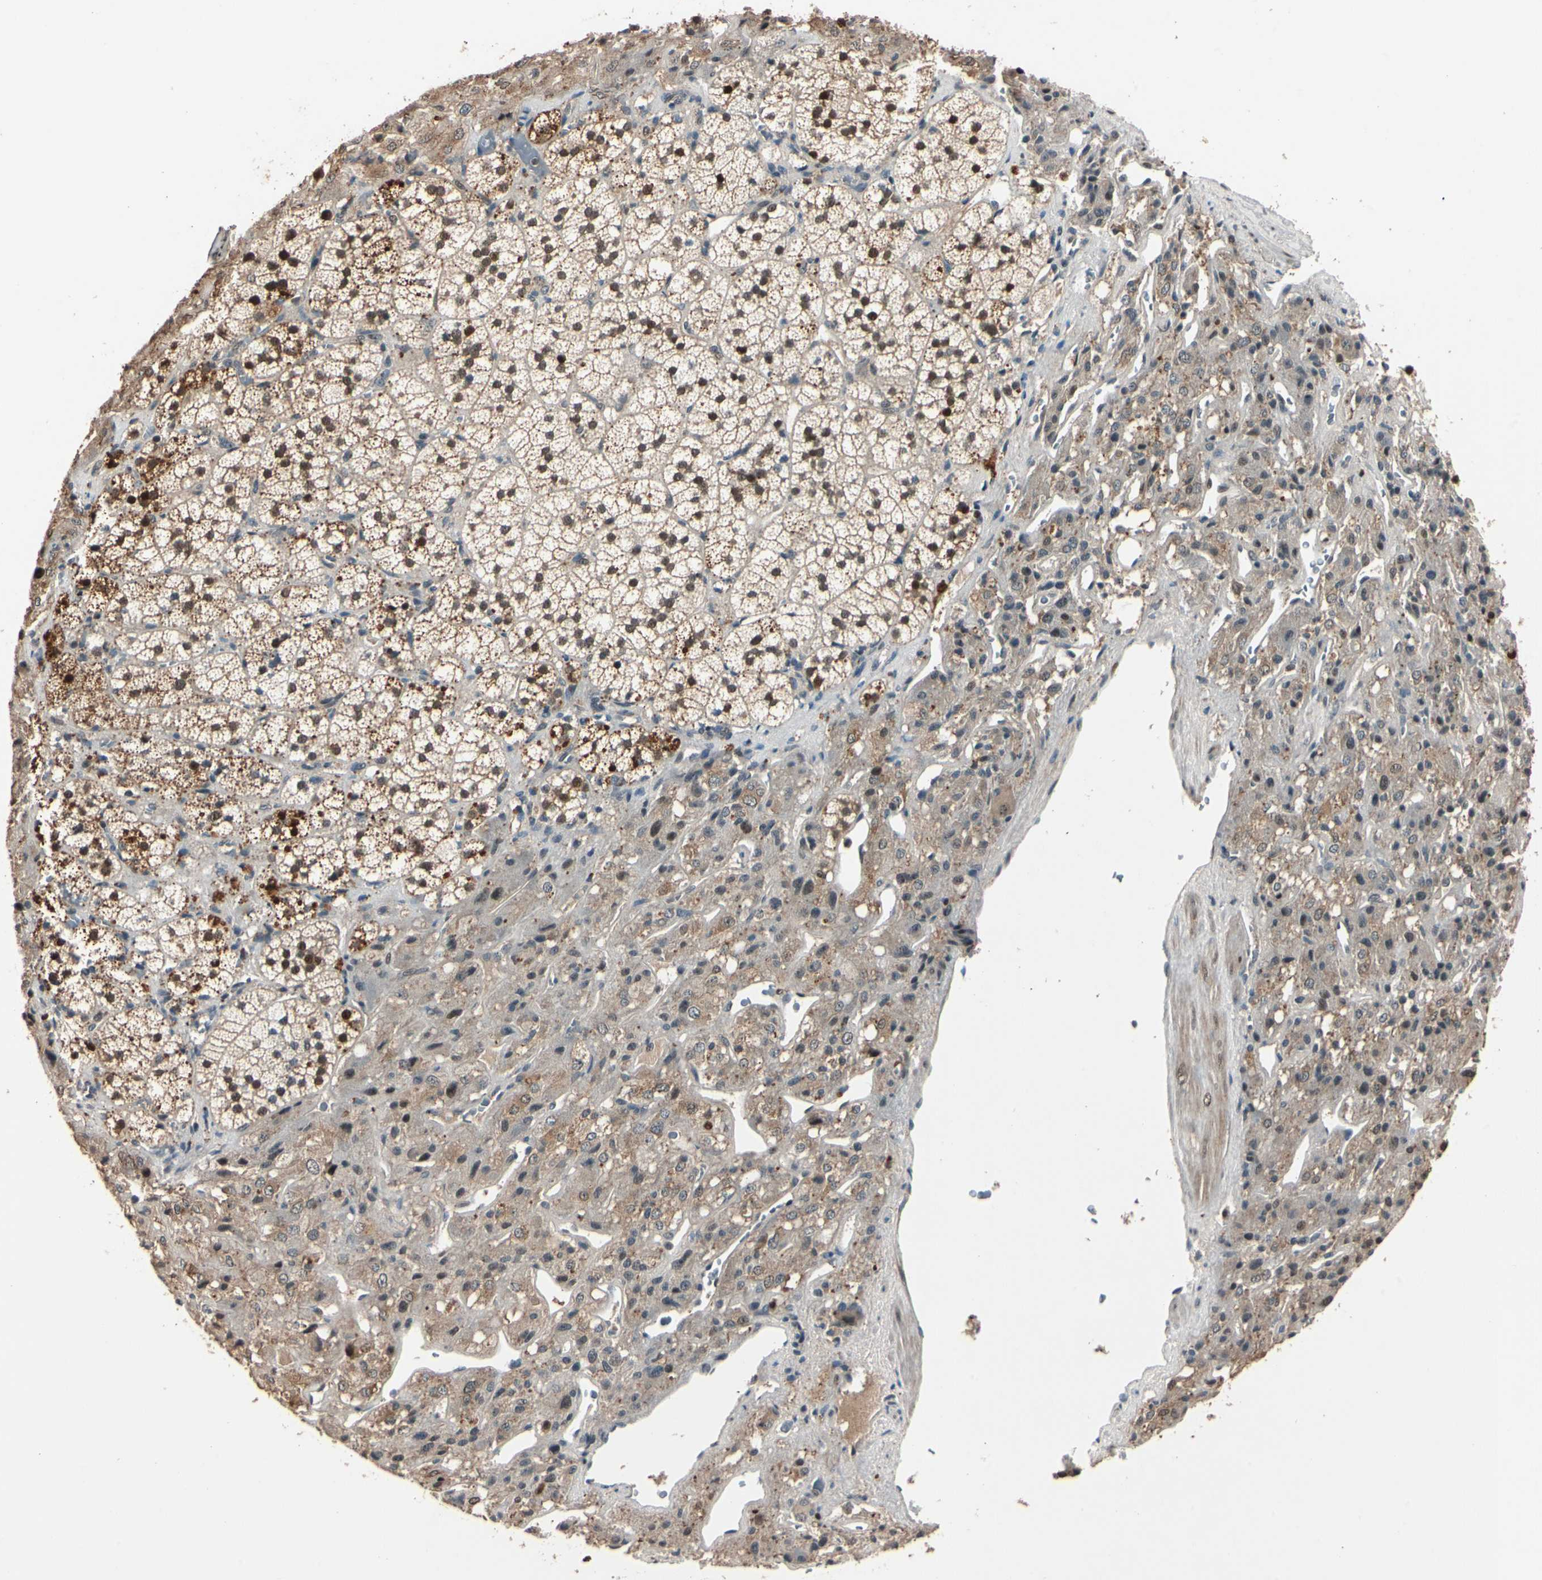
{"staining": {"intensity": "moderate", "quantity": "25%-75%", "location": "cytoplasmic/membranous,nuclear"}, "tissue": "adrenal gland", "cell_type": "Glandular cells", "image_type": "normal", "snomed": [{"axis": "morphology", "description": "Normal tissue, NOS"}, {"axis": "topography", "description": "Adrenal gland"}], "caption": "Brown immunohistochemical staining in normal adrenal gland displays moderate cytoplasmic/membranous,nuclear expression in about 25%-75% of glandular cells.", "gene": "ACSL5", "patient": {"sex": "female", "age": 44}}